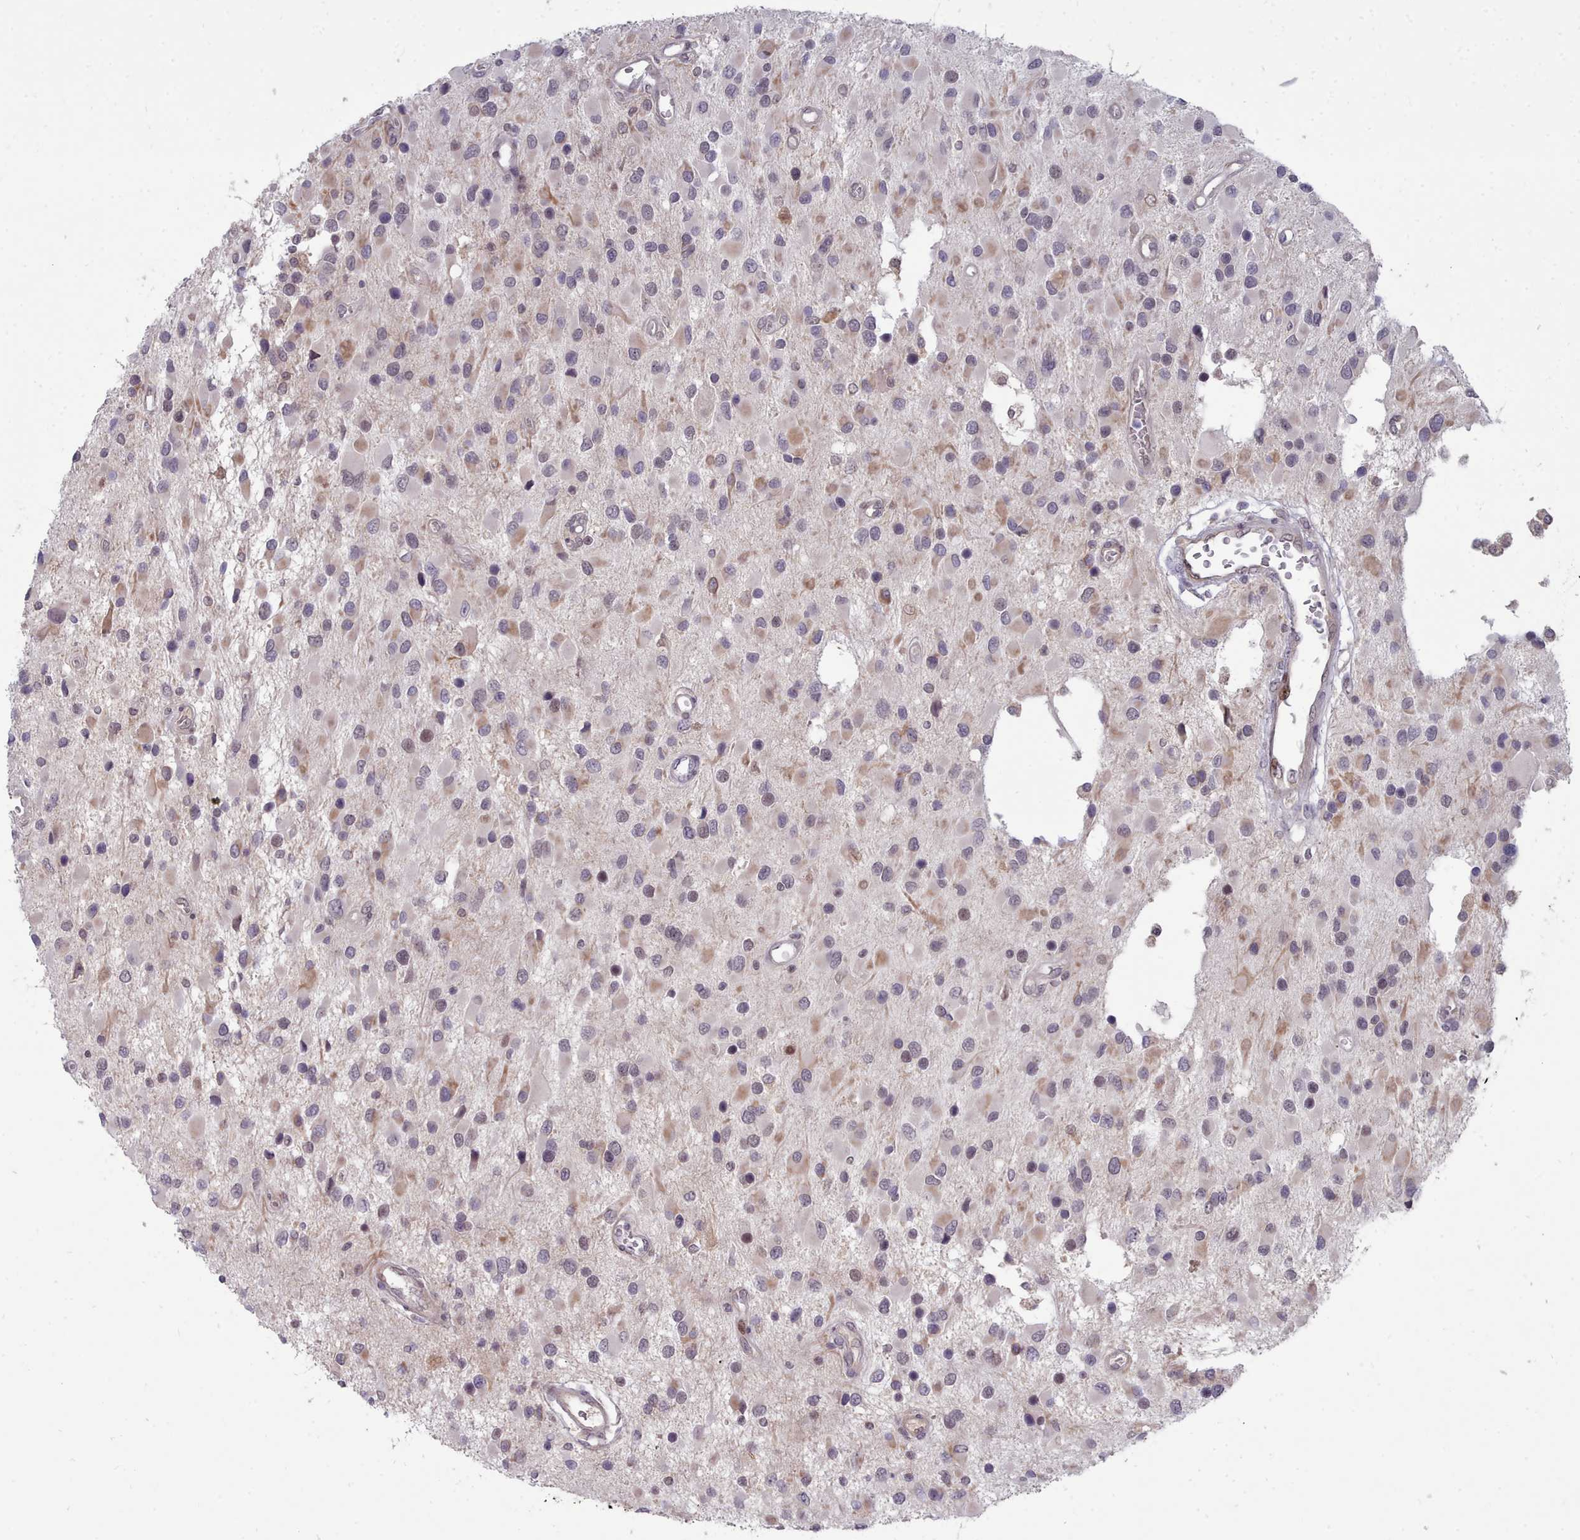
{"staining": {"intensity": "weak", "quantity": "<25%", "location": "cytoplasmic/membranous,nuclear"}, "tissue": "glioma", "cell_type": "Tumor cells", "image_type": "cancer", "snomed": [{"axis": "morphology", "description": "Glioma, malignant, High grade"}, {"axis": "topography", "description": "Brain"}], "caption": "Malignant glioma (high-grade) was stained to show a protein in brown. There is no significant expression in tumor cells.", "gene": "GINS1", "patient": {"sex": "male", "age": 53}}